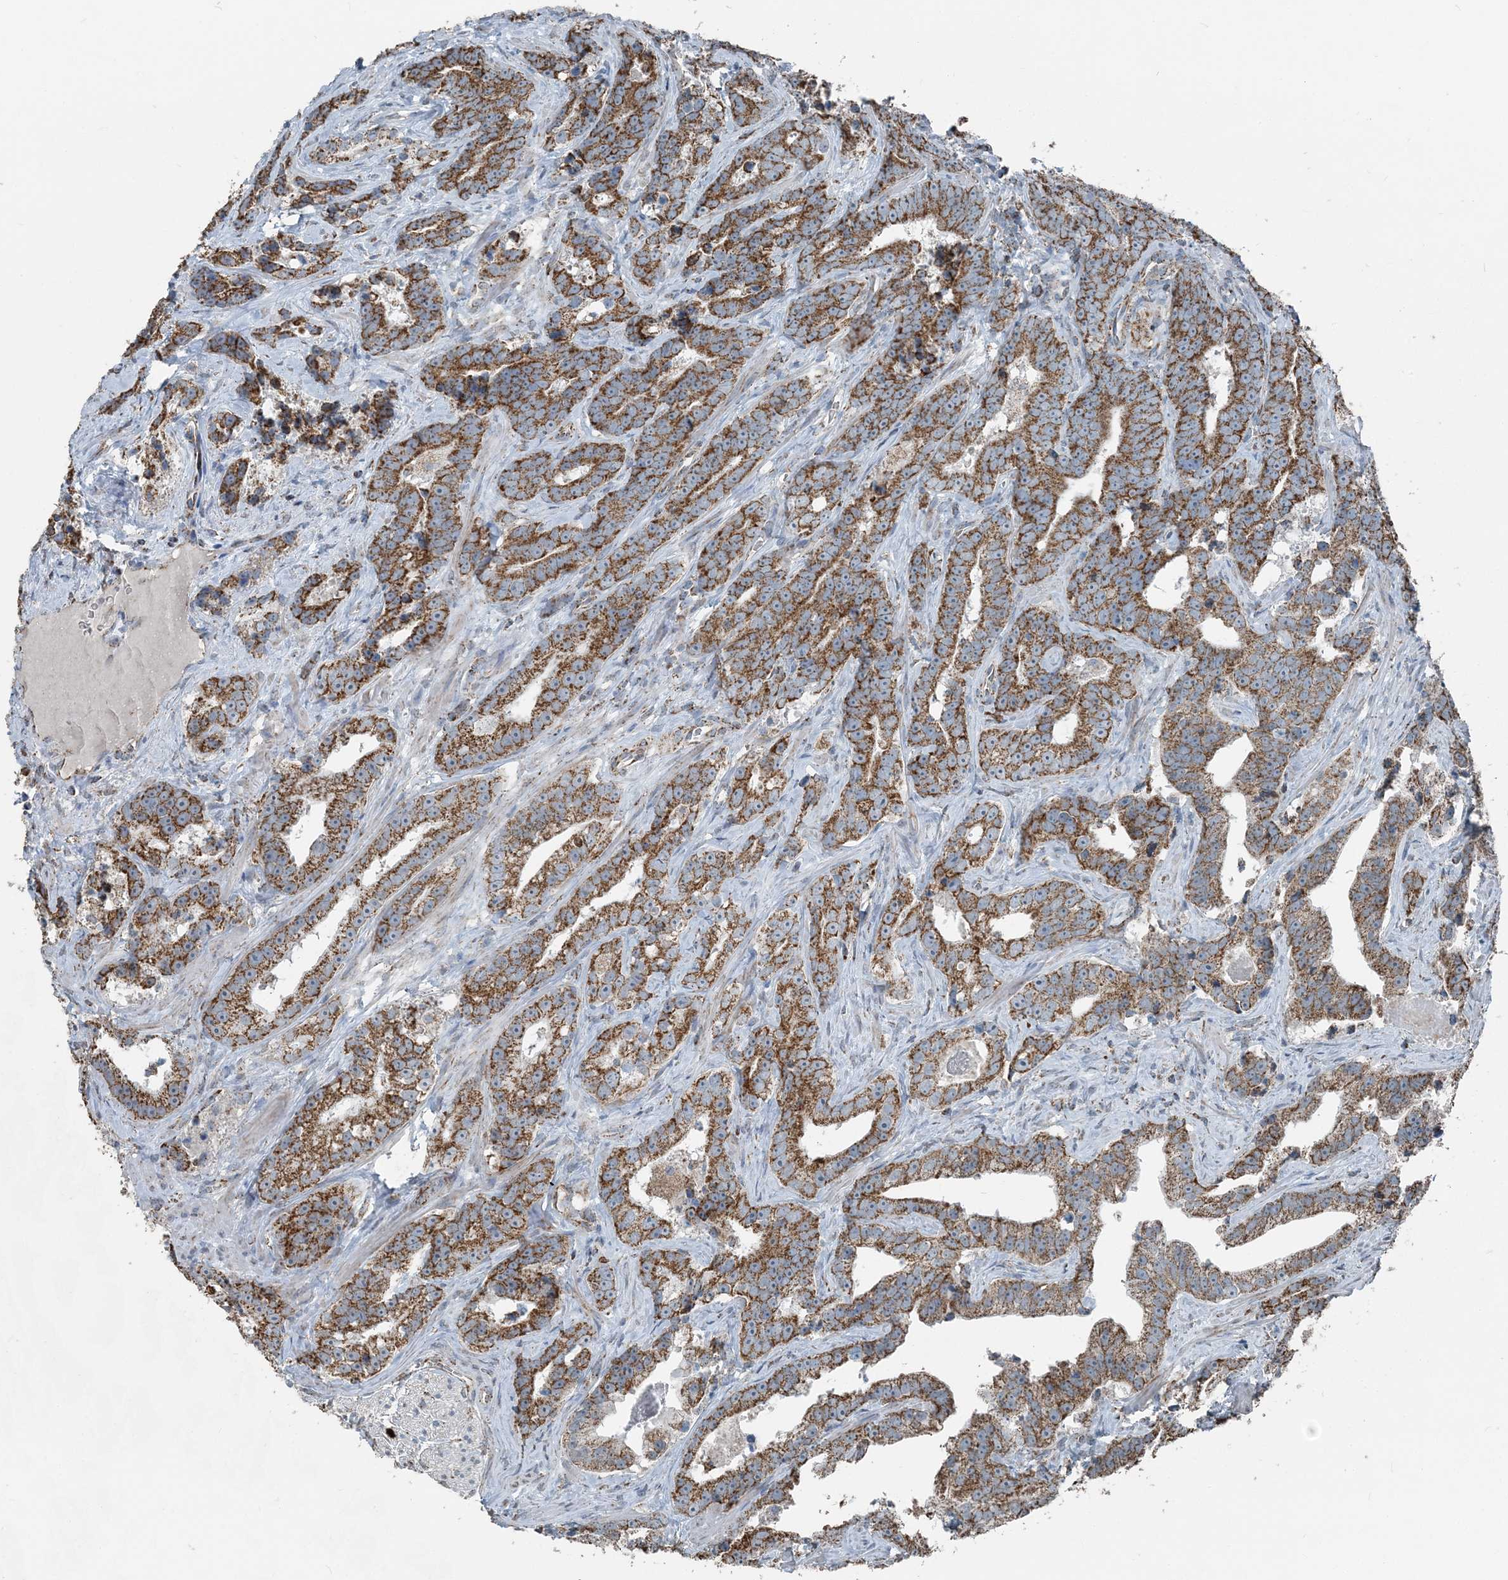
{"staining": {"intensity": "strong", "quantity": ">75%", "location": "cytoplasmic/membranous"}, "tissue": "prostate cancer", "cell_type": "Tumor cells", "image_type": "cancer", "snomed": [{"axis": "morphology", "description": "Adenocarcinoma, High grade"}, {"axis": "topography", "description": "Prostate"}], "caption": "Immunohistochemical staining of human prostate cancer (adenocarcinoma (high-grade)) exhibits high levels of strong cytoplasmic/membranous protein staining in about >75% of tumor cells.", "gene": "SUCLG1", "patient": {"sex": "male", "age": 62}}